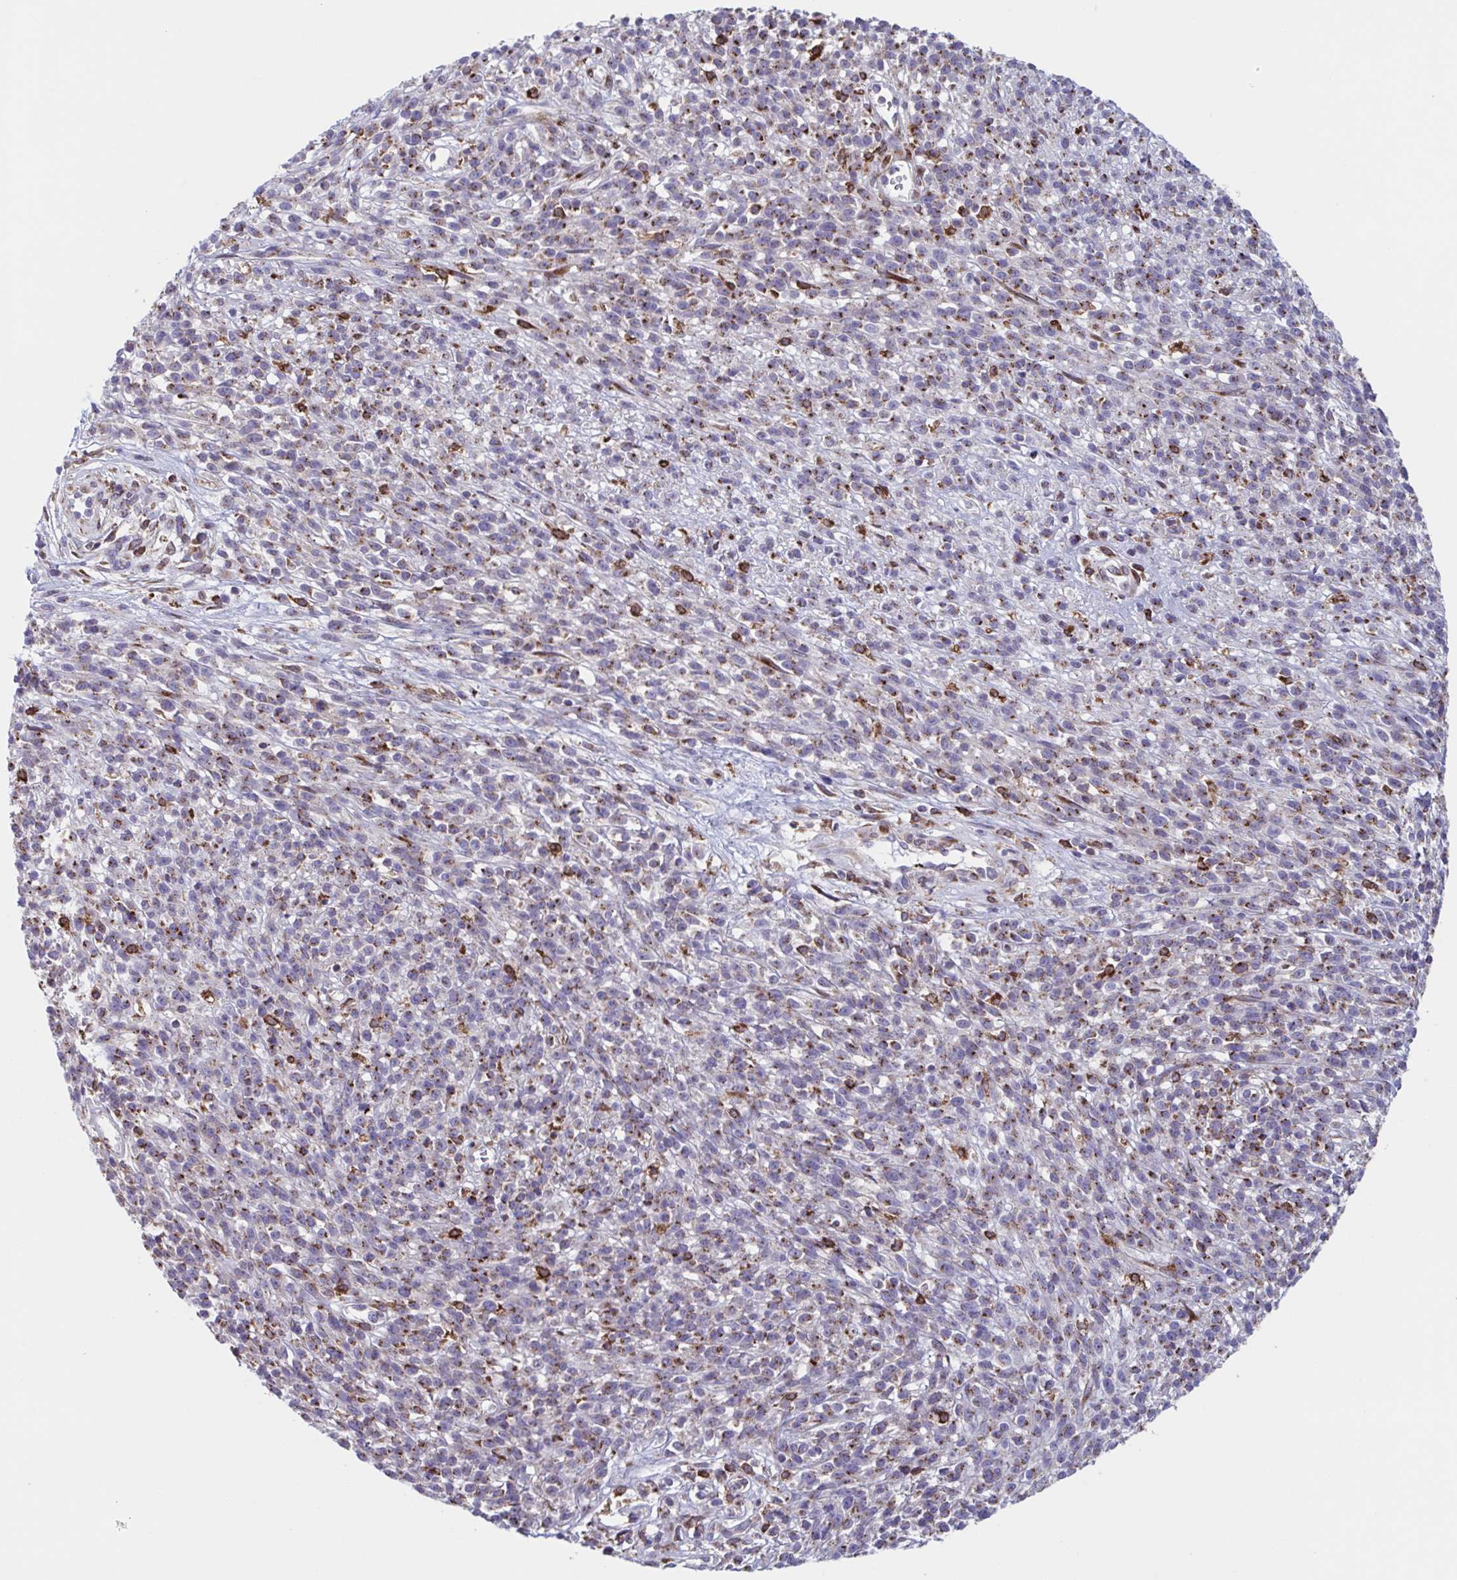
{"staining": {"intensity": "moderate", "quantity": "25%-75%", "location": "cytoplasmic/membranous"}, "tissue": "melanoma", "cell_type": "Tumor cells", "image_type": "cancer", "snomed": [{"axis": "morphology", "description": "Malignant melanoma, NOS"}, {"axis": "topography", "description": "Skin"}, {"axis": "topography", "description": "Skin of trunk"}], "caption": "Melanoma was stained to show a protein in brown. There is medium levels of moderate cytoplasmic/membranous staining in about 25%-75% of tumor cells.", "gene": "RFK", "patient": {"sex": "male", "age": 74}}